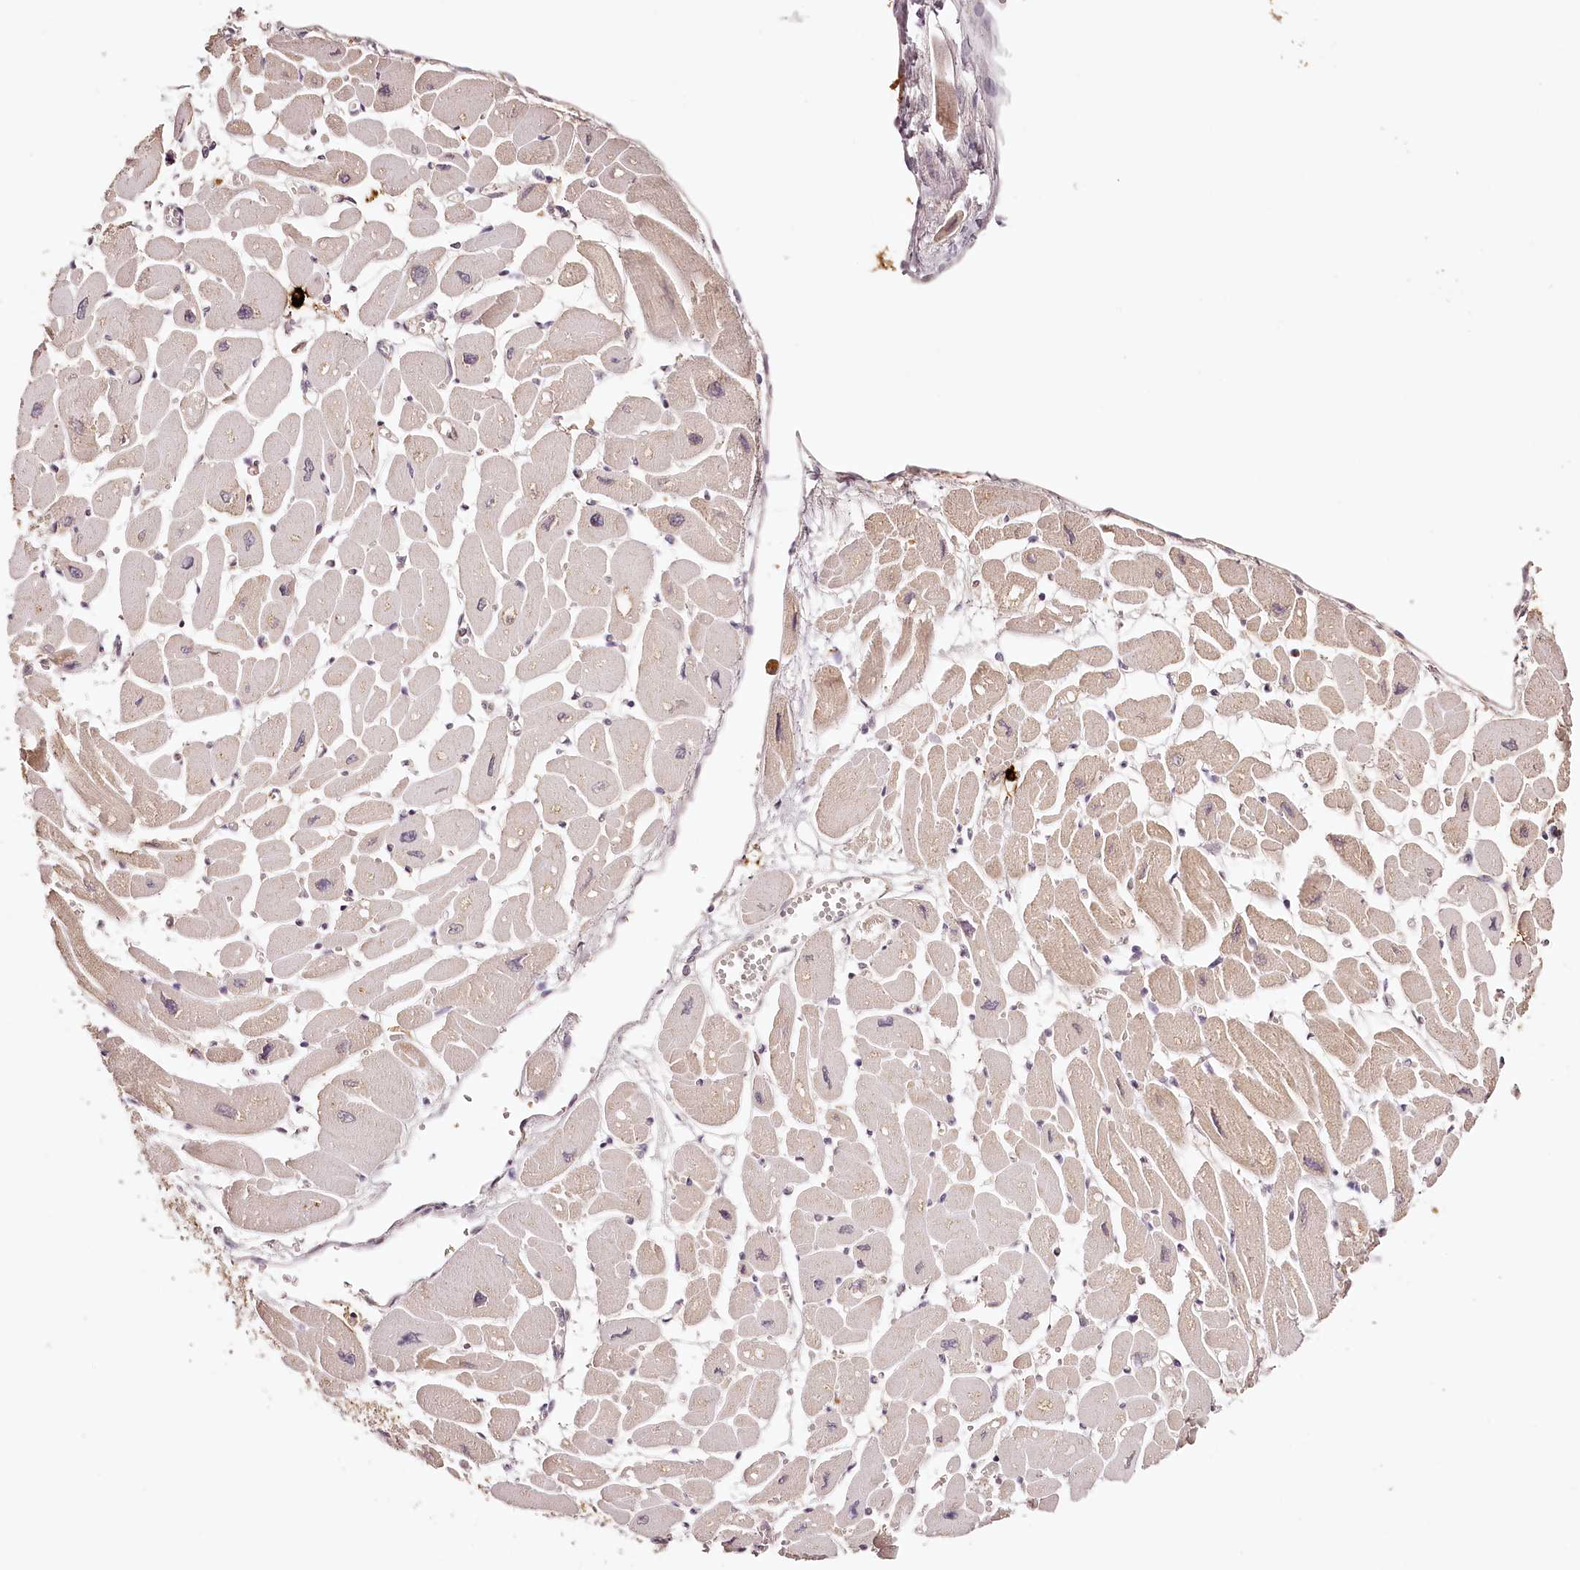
{"staining": {"intensity": "weak", "quantity": "25%-75%", "location": "cytoplasmic/membranous"}, "tissue": "heart muscle", "cell_type": "Cardiomyocytes", "image_type": "normal", "snomed": [{"axis": "morphology", "description": "Normal tissue, NOS"}, {"axis": "topography", "description": "Heart"}], "caption": "Immunohistochemistry staining of normal heart muscle, which exhibits low levels of weak cytoplasmic/membranous staining in about 25%-75% of cardiomyocytes indicating weak cytoplasmic/membranous protein expression. The staining was performed using DAB (3,3'-diaminobenzidine) (brown) for protein detection and nuclei were counterstained in hematoxylin (blue).", "gene": "SYNGR1", "patient": {"sex": "female", "age": 54}}